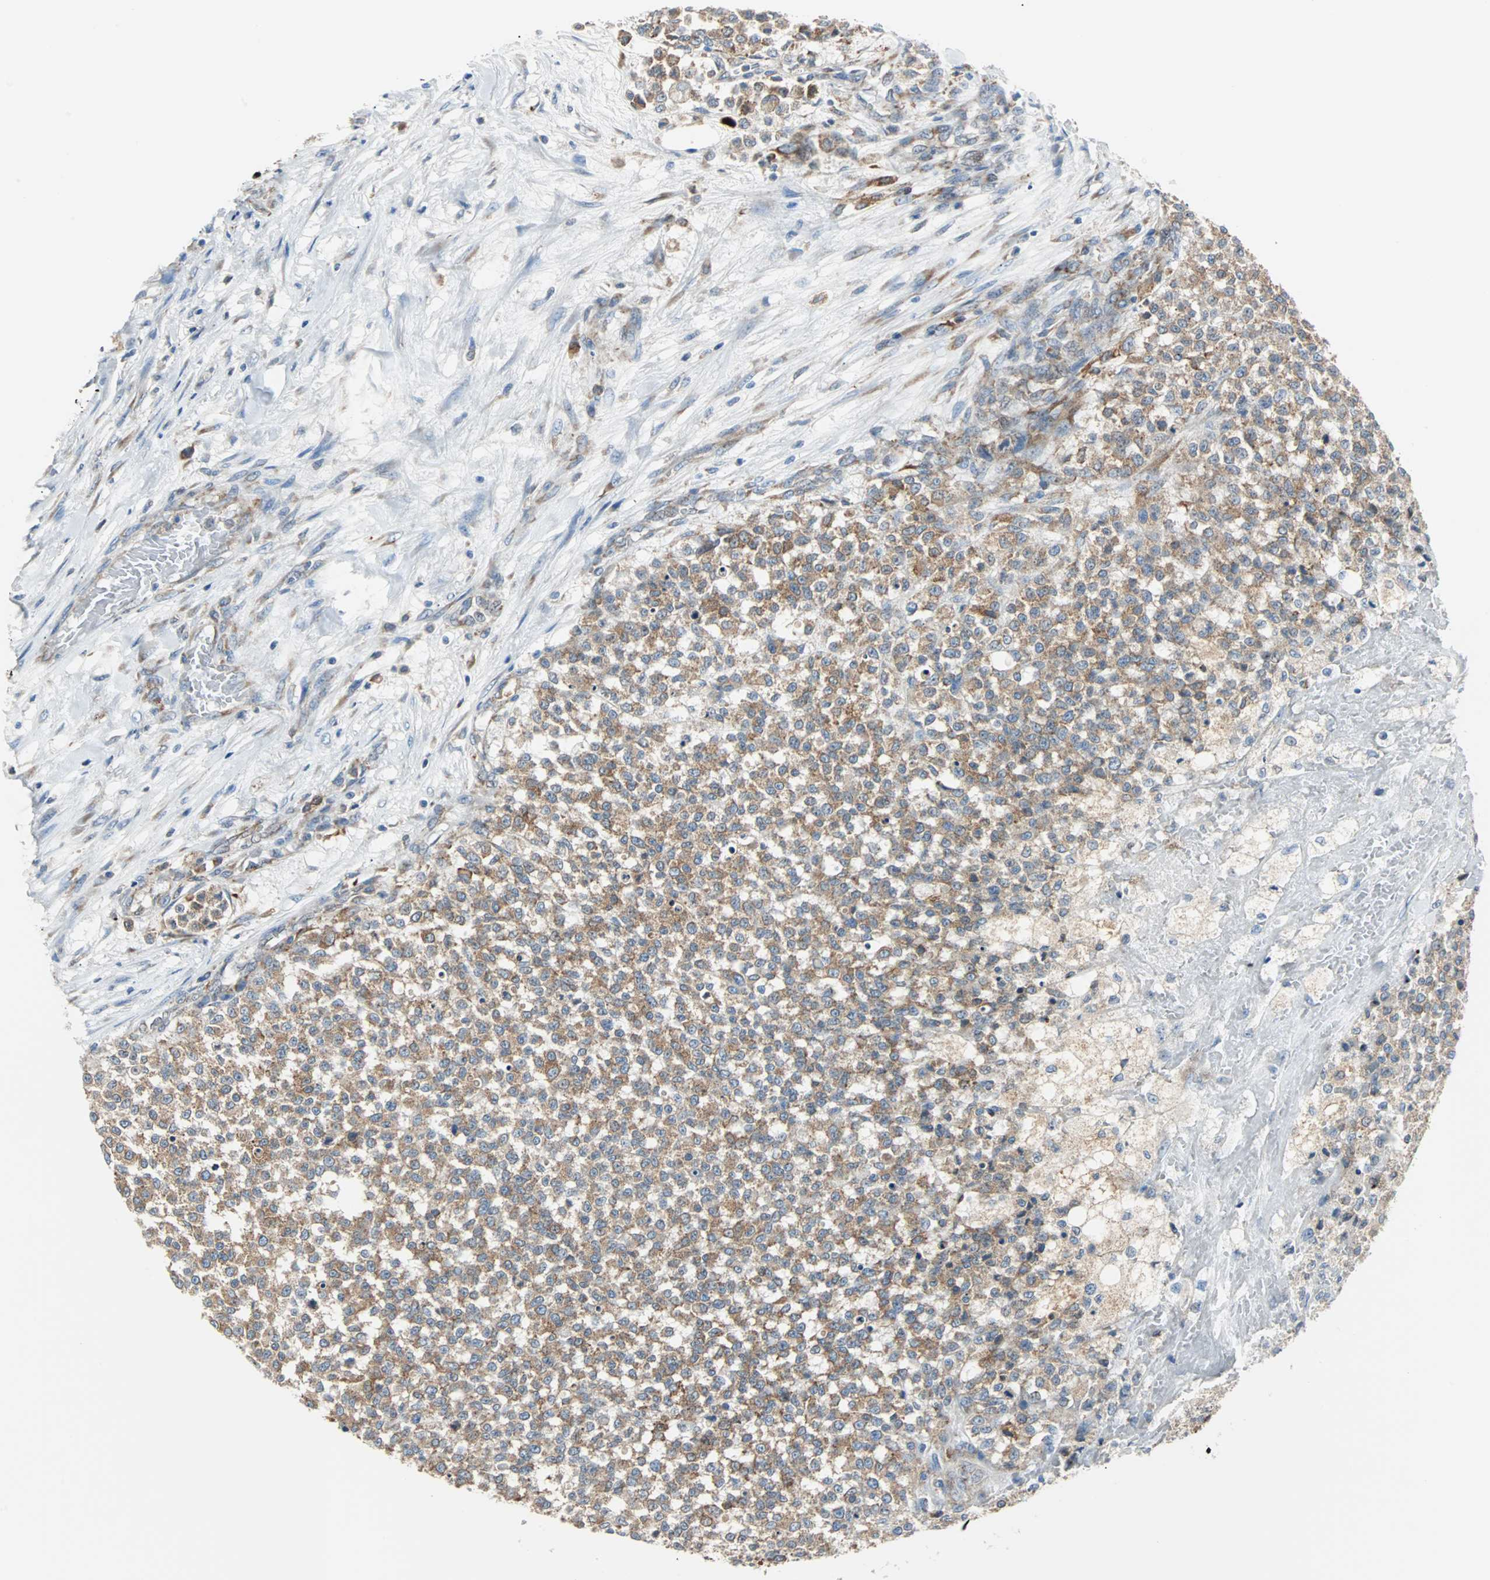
{"staining": {"intensity": "weak", "quantity": ">75%", "location": "cytoplasmic/membranous"}, "tissue": "testis cancer", "cell_type": "Tumor cells", "image_type": "cancer", "snomed": [{"axis": "morphology", "description": "Seminoma, NOS"}, {"axis": "topography", "description": "Testis"}], "caption": "Human testis seminoma stained with a protein marker displays weak staining in tumor cells.", "gene": "PDIA4", "patient": {"sex": "male", "age": 59}}